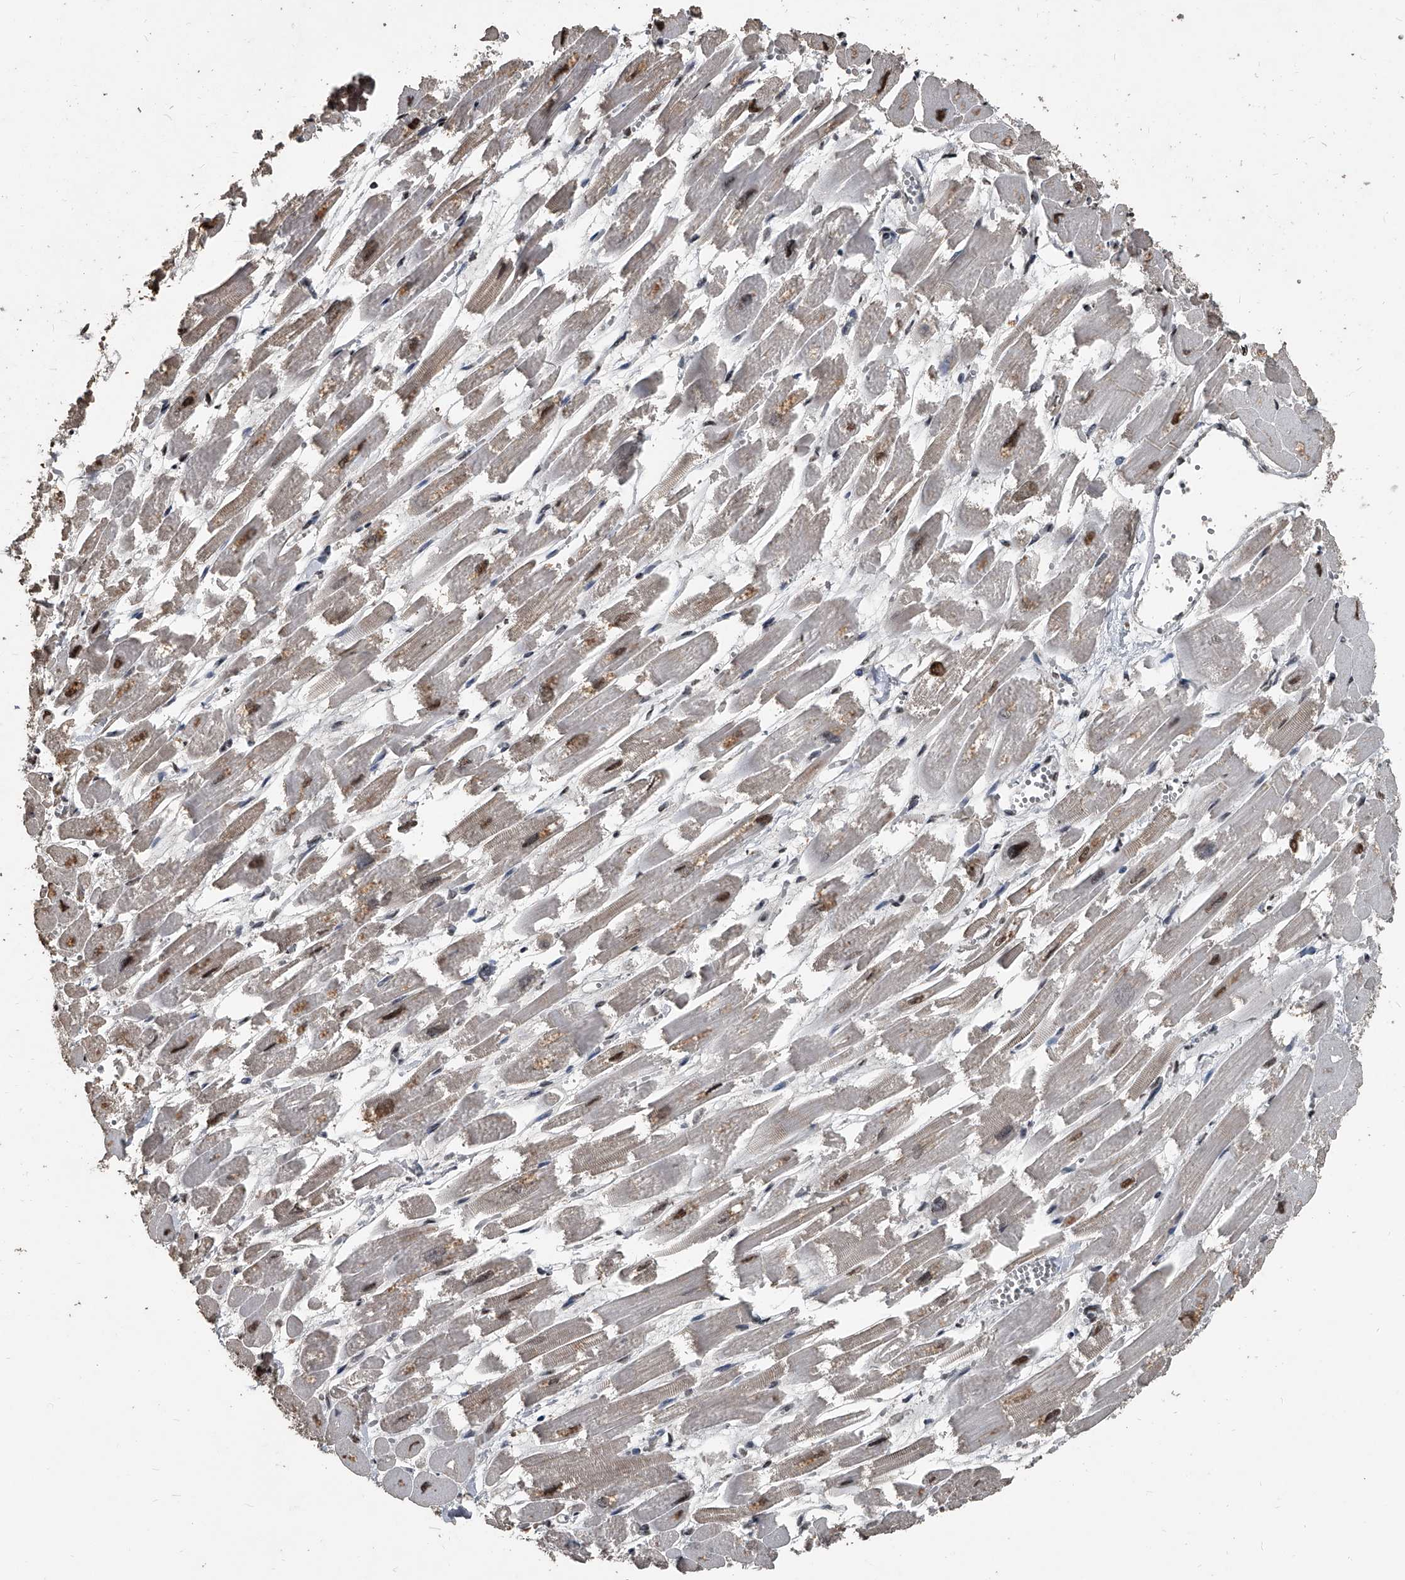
{"staining": {"intensity": "moderate", "quantity": "<25%", "location": "cytoplasmic/membranous,nuclear"}, "tissue": "heart muscle", "cell_type": "Cardiomyocytes", "image_type": "normal", "snomed": [{"axis": "morphology", "description": "Normal tissue, NOS"}, {"axis": "topography", "description": "Heart"}], "caption": "This is an image of immunohistochemistry staining of normal heart muscle, which shows moderate expression in the cytoplasmic/membranous,nuclear of cardiomyocytes.", "gene": "MATR3", "patient": {"sex": "male", "age": 54}}